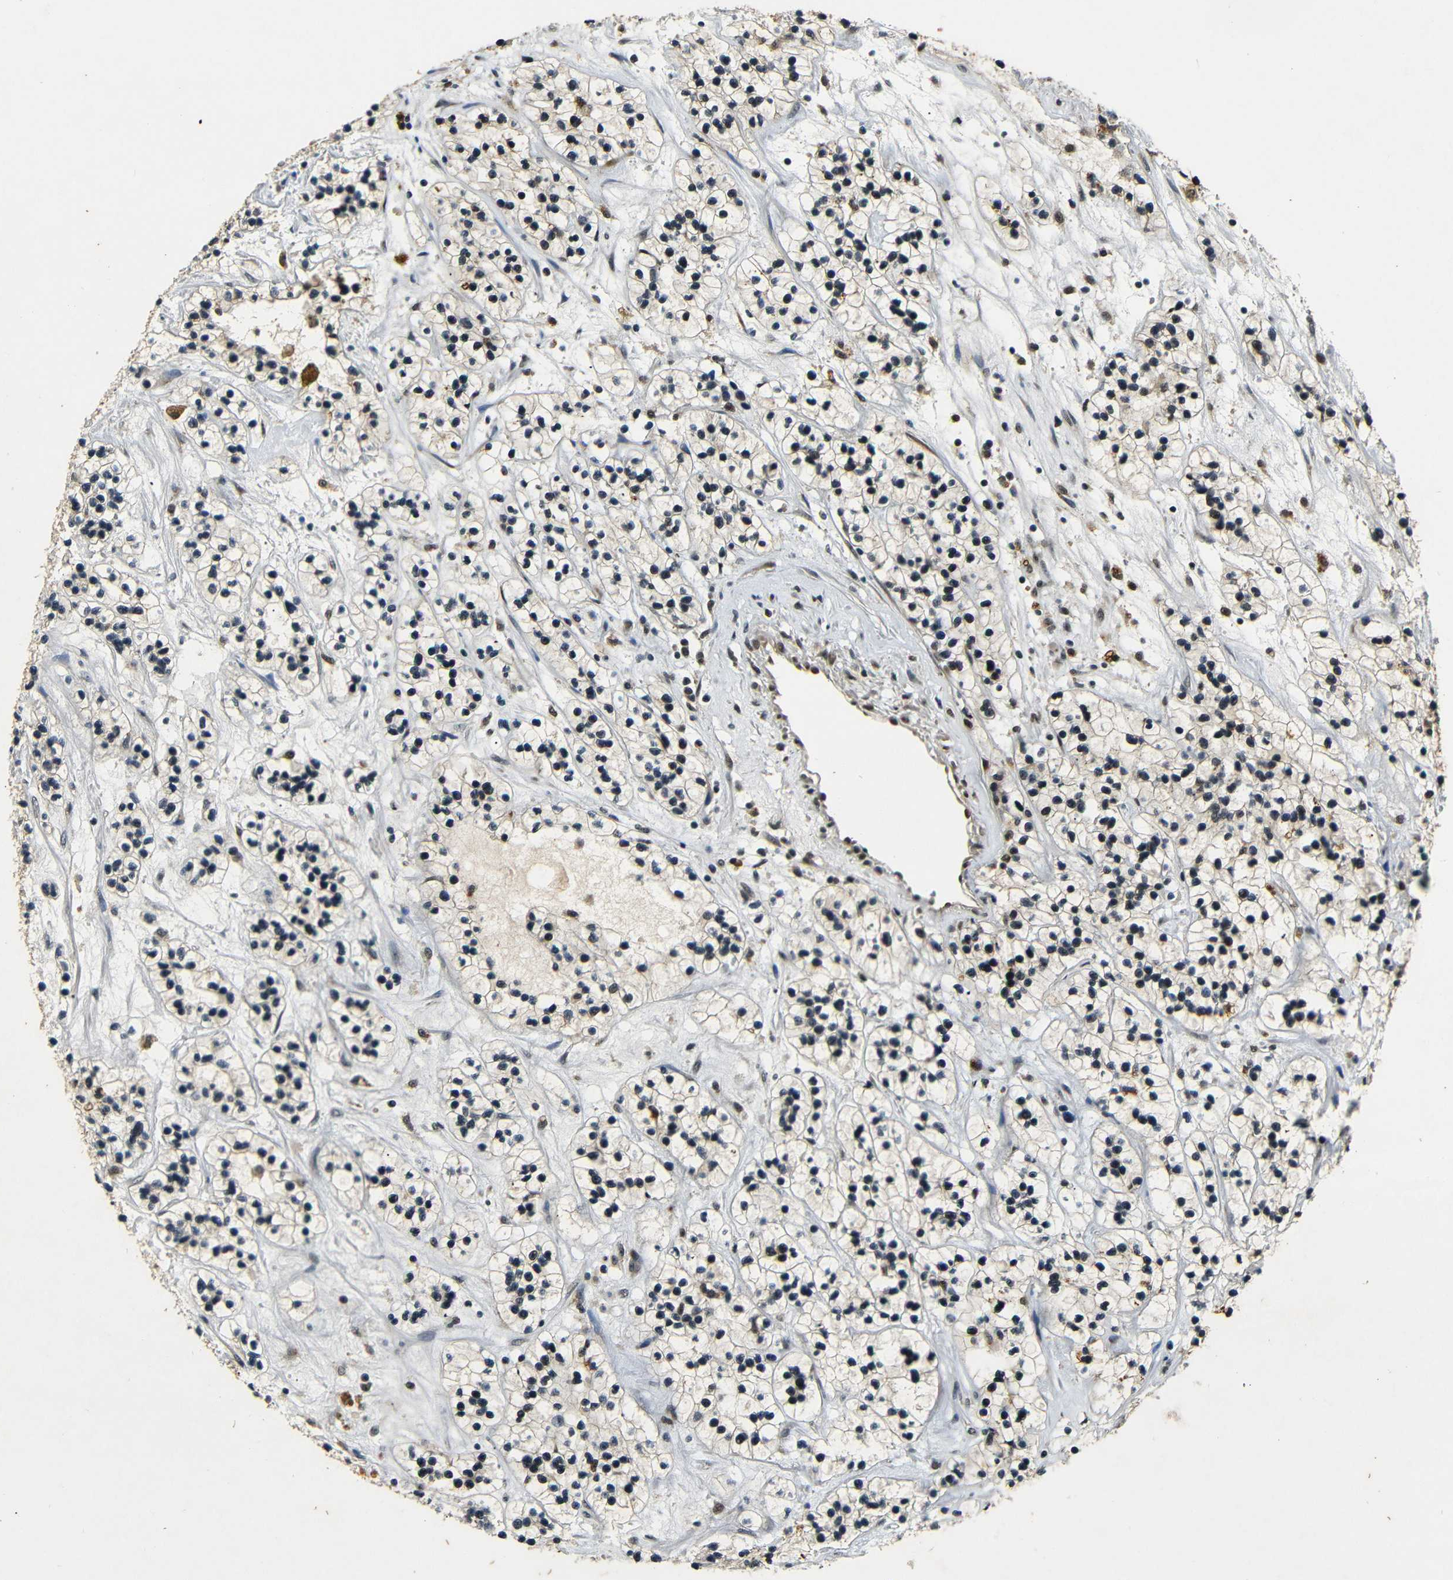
{"staining": {"intensity": "weak", "quantity": ">75%", "location": "nuclear"}, "tissue": "renal cancer", "cell_type": "Tumor cells", "image_type": "cancer", "snomed": [{"axis": "morphology", "description": "Adenocarcinoma, NOS"}, {"axis": "topography", "description": "Kidney"}], "caption": "DAB (3,3'-diaminobenzidine) immunohistochemical staining of renal adenocarcinoma reveals weak nuclear protein staining in about >75% of tumor cells.", "gene": "FOXD4", "patient": {"sex": "female", "age": 57}}